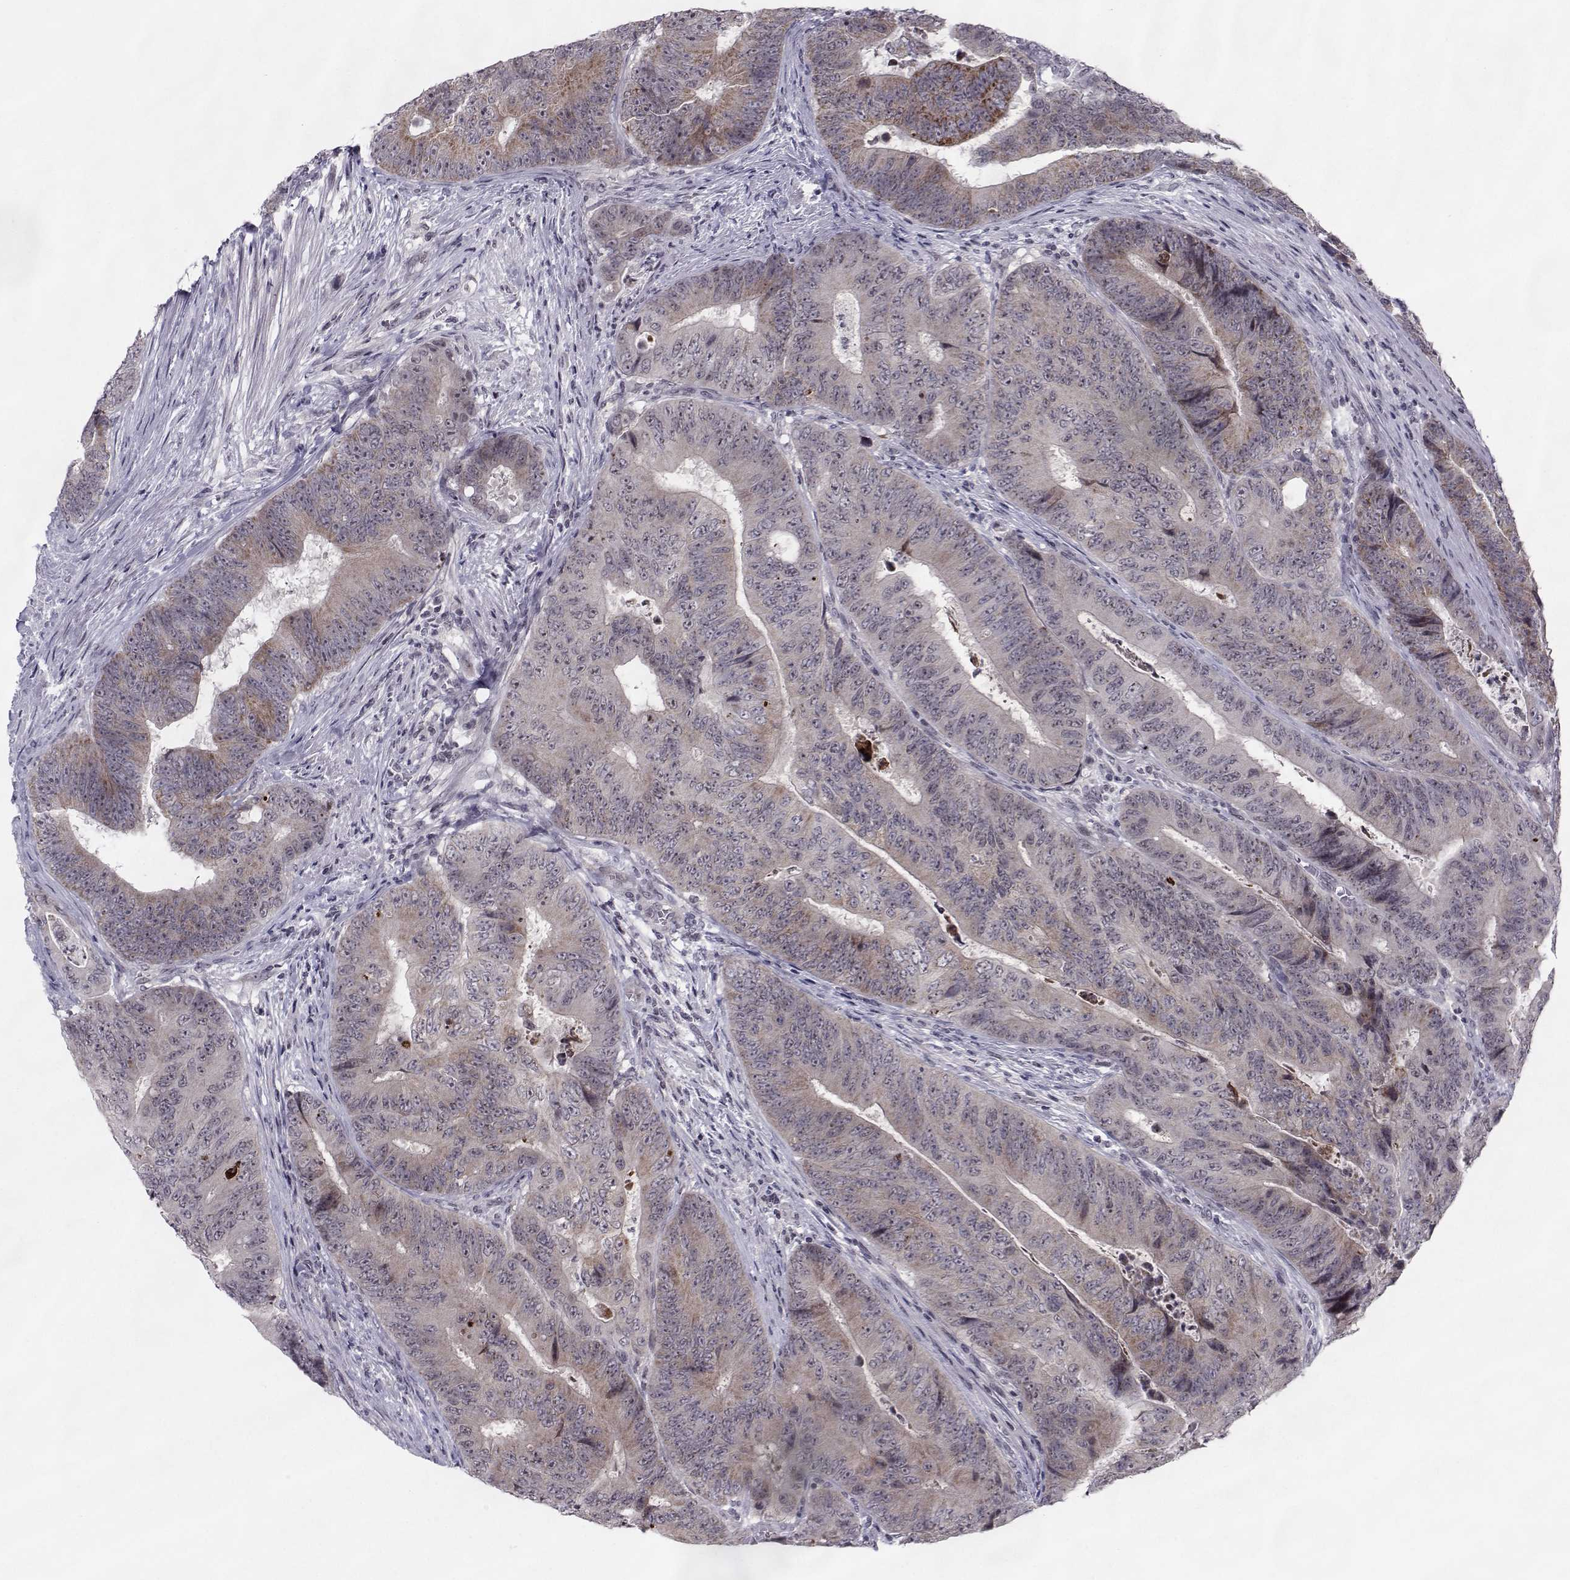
{"staining": {"intensity": "weak", "quantity": "25%-75%", "location": "cytoplasmic/membranous"}, "tissue": "colorectal cancer", "cell_type": "Tumor cells", "image_type": "cancer", "snomed": [{"axis": "morphology", "description": "Adenocarcinoma, NOS"}, {"axis": "topography", "description": "Colon"}], "caption": "Tumor cells show low levels of weak cytoplasmic/membranous staining in about 25%-75% of cells in colorectal adenocarcinoma. Ihc stains the protein of interest in brown and the nuclei are stained blue.", "gene": "MARCHF4", "patient": {"sex": "female", "age": 48}}